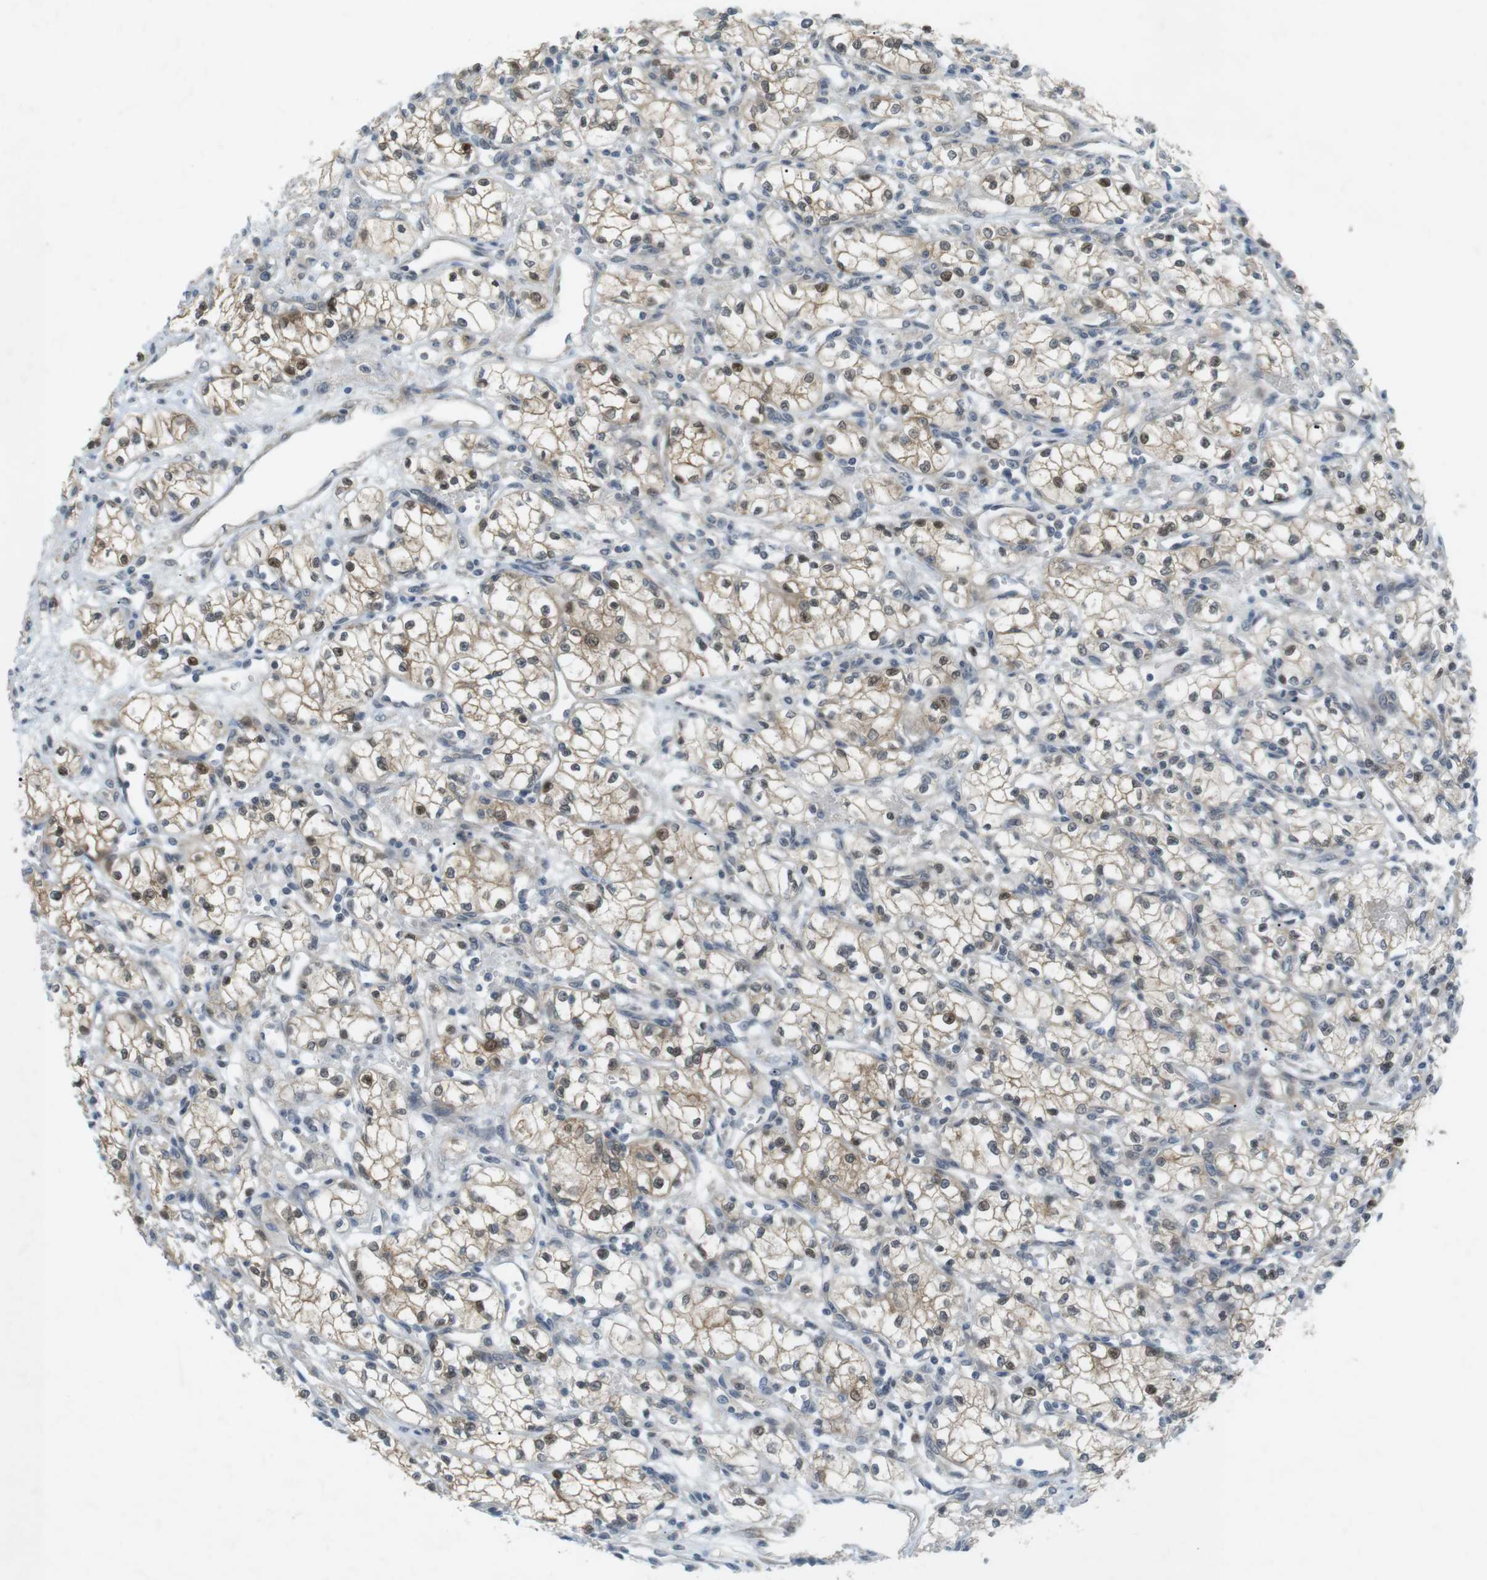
{"staining": {"intensity": "weak", "quantity": "25%-75%", "location": "cytoplasmic/membranous,nuclear"}, "tissue": "renal cancer", "cell_type": "Tumor cells", "image_type": "cancer", "snomed": [{"axis": "morphology", "description": "Normal tissue, NOS"}, {"axis": "morphology", "description": "Adenocarcinoma, NOS"}, {"axis": "topography", "description": "Kidney"}], "caption": "A high-resolution photomicrograph shows IHC staining of renal cancer, which displays weak cytoplasmic/membranous and nuclear expression in approximately 25%-75% of tumor cells. (DAB IHC, brown staining for protein, blue staining for nuclei).", "gene": "RTN3", "patient": {"sex": "male", "age": 59}}